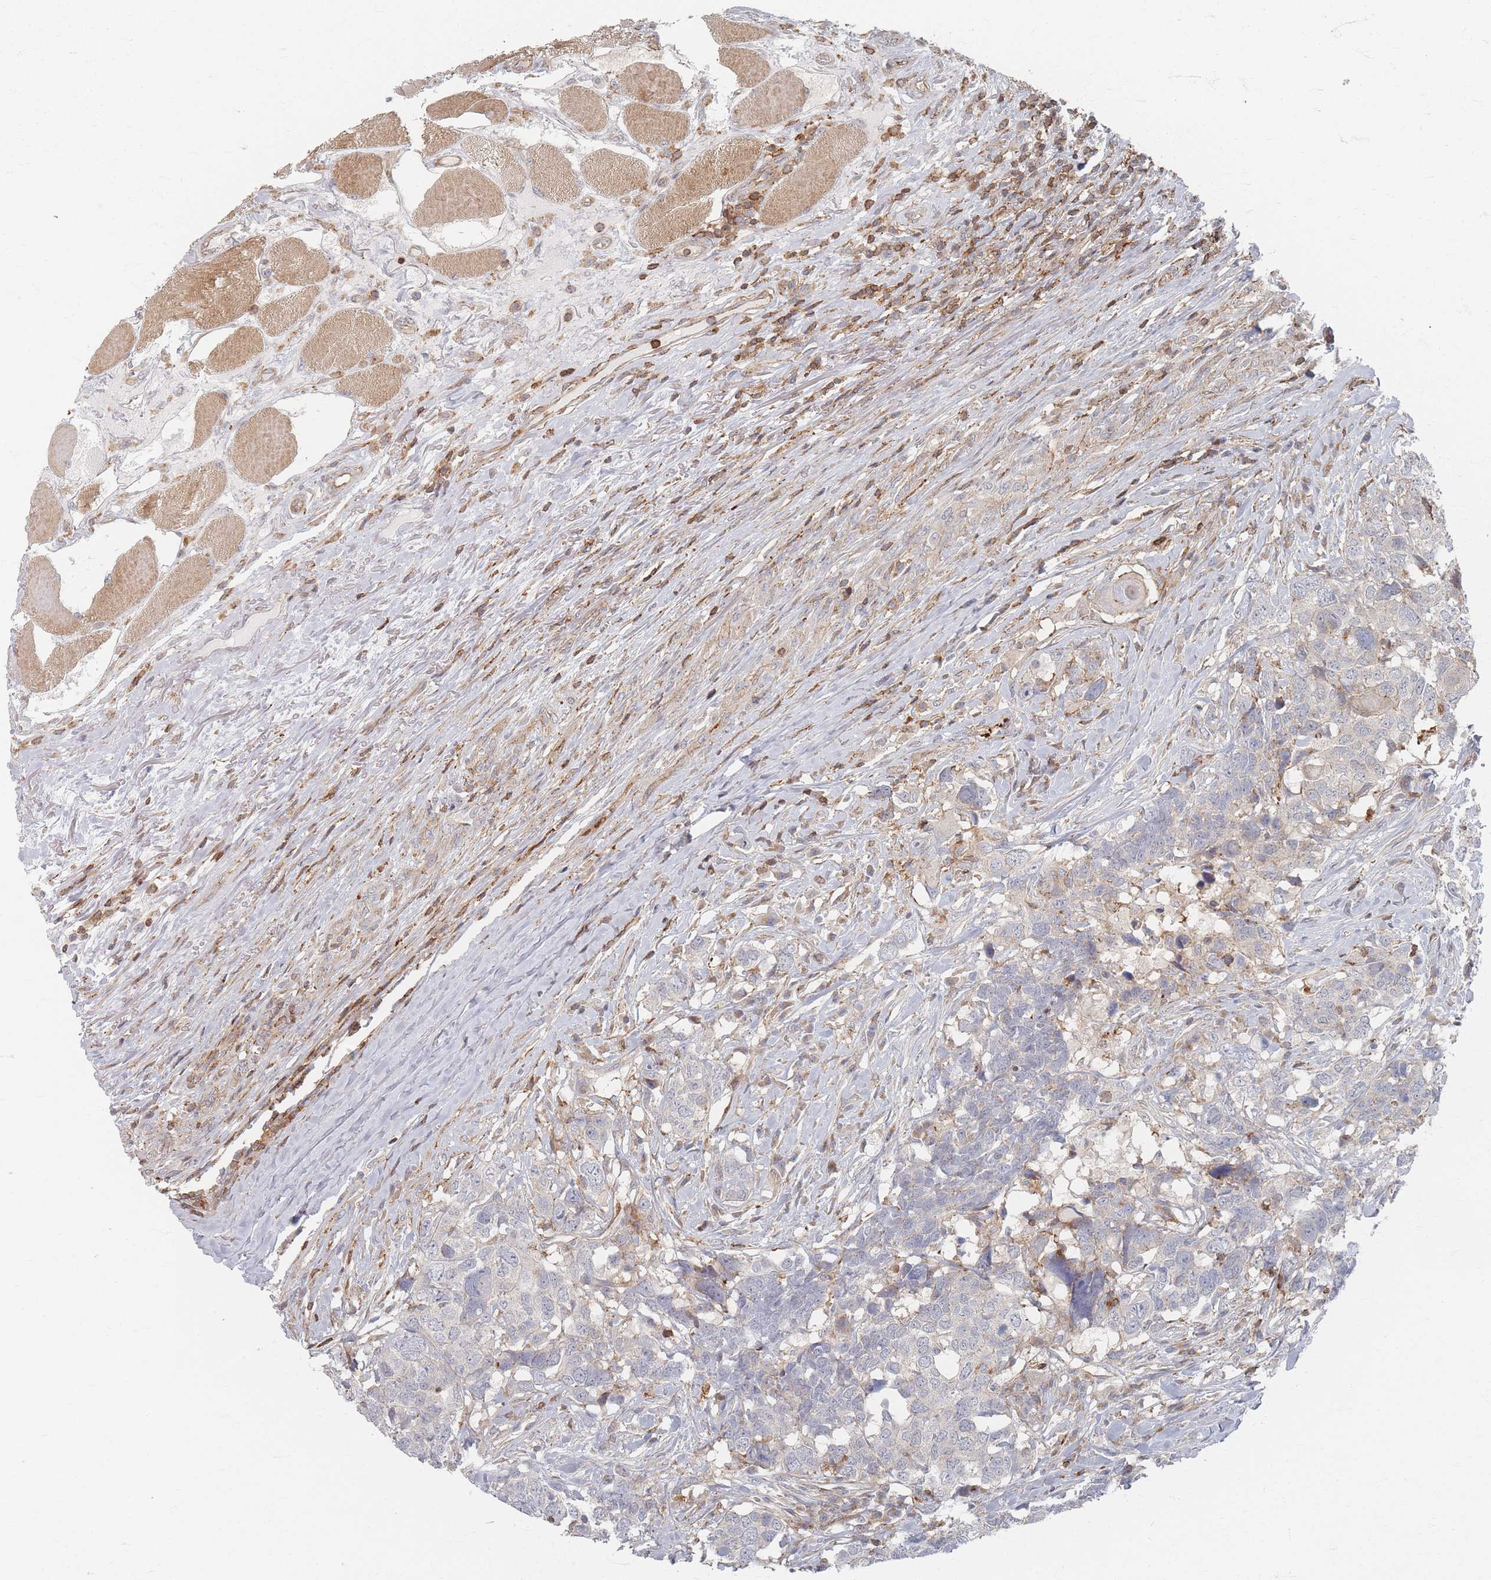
{"staining": {"intensity": "negative", "quantity": "none", "location": "none"}, "tissue": "head and neck cancer", "cell_type": "Tumor cells", "image_type": "cancer", "snomed": [{"axis": "morphology", "description": "Squamous cell carcinoma, NOS"}, {"axis": "topography", "description": "Head-Neck"}], "caption": "Immunohistochemical staining of head and neck cancer (squamous cell carcinoma) displays no significant staining in tumor cells.", "gene": "ZNF852", "patient": {"sex": "male", "age": 66}}